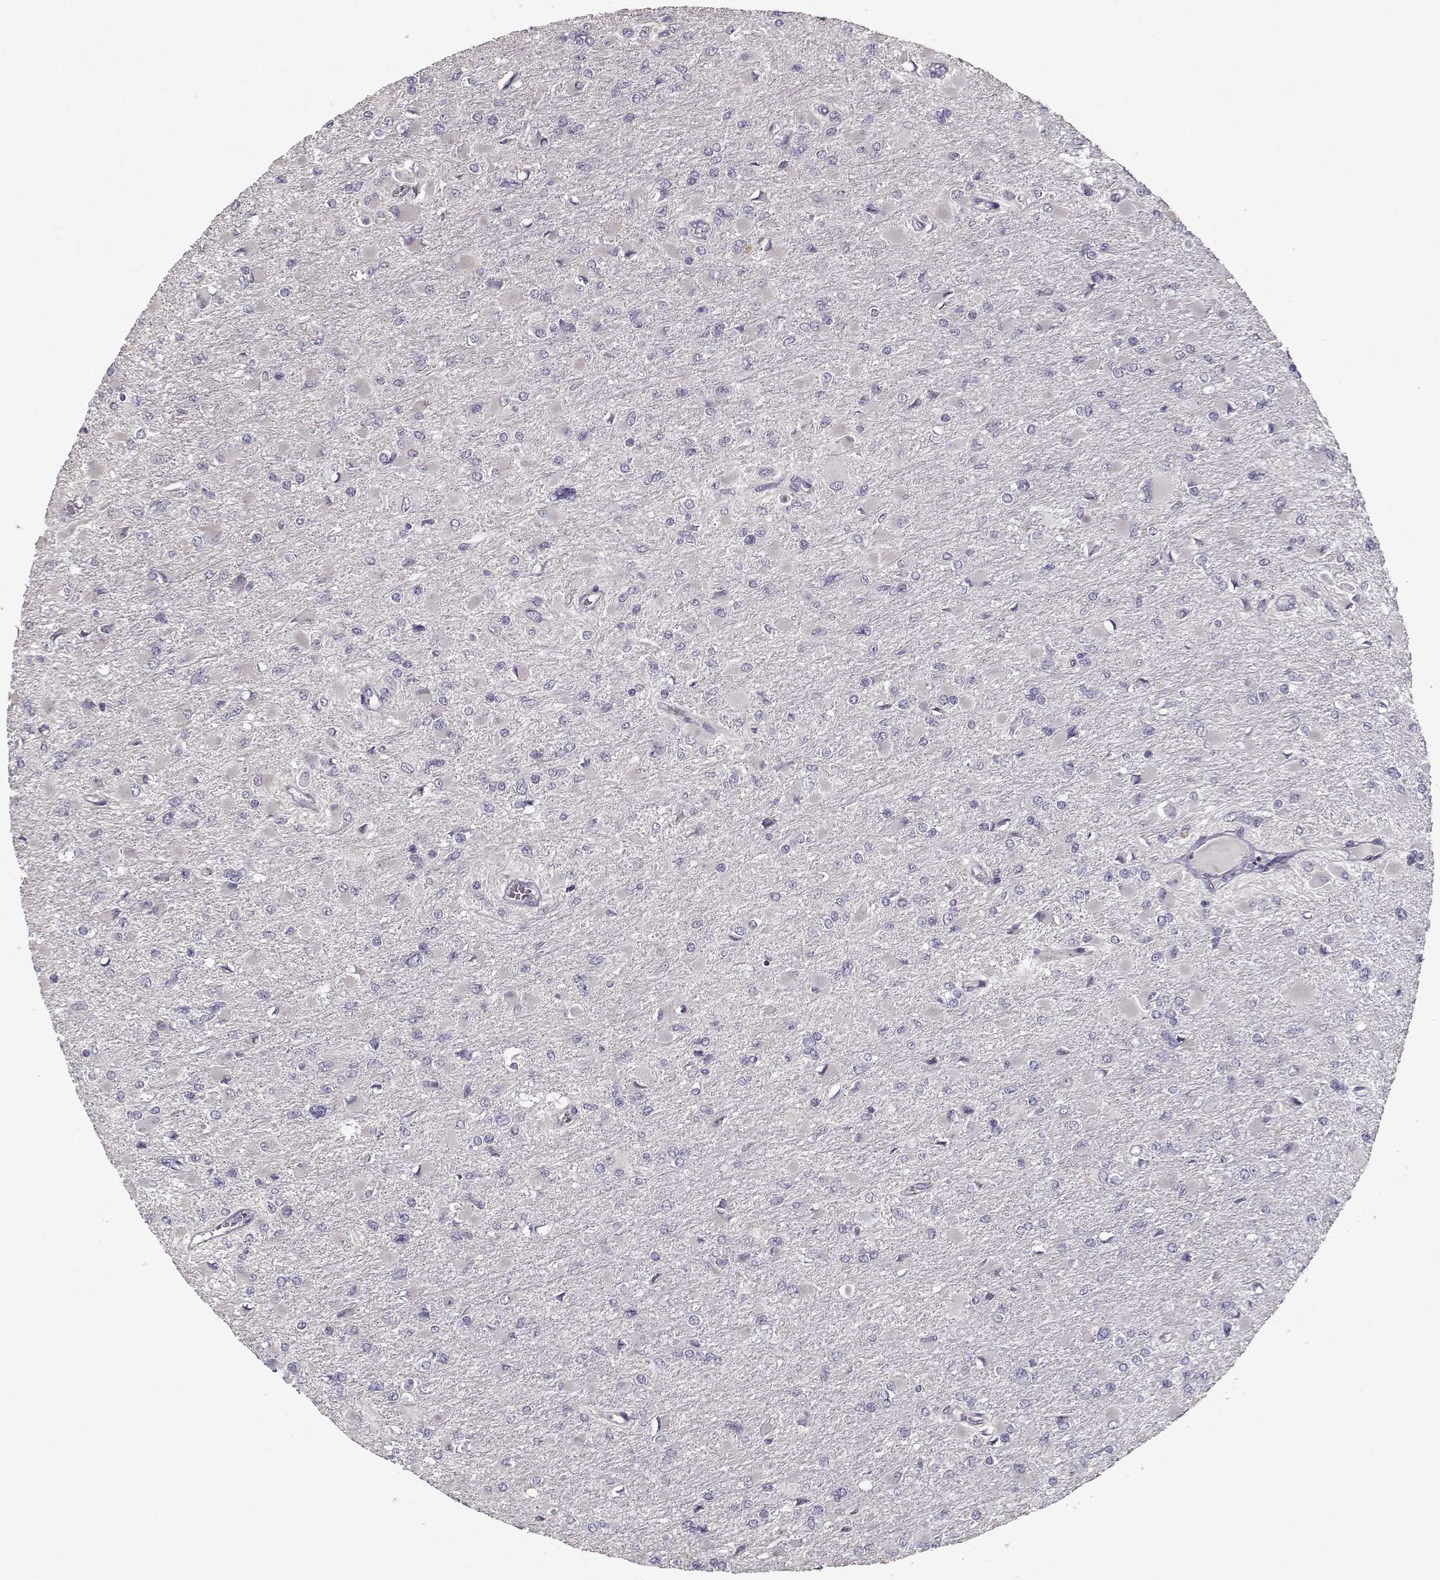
{"staining": {"intensity": "negative", "quantity": "none", "location": "none"}, "tissue": "glioma", "cell_type": "Tumor cells", "image_type": "cancer", "snomed": [{"axis": "morphology", "description": "Glioma, malignant, High grade"}, {"axis": "topography", "description": "Cerebral cortex"}], "caption": "This histopathology image is of malignant high-grade glioma stained with IHC to label a protein in brown with the nuclei are counter-stained blue. There is no expression in tumor cells. (Brightfield microscopy of DAB IHC at high magnification).", "gene": "UNC13D", "patient": {"sex": "female", "age": 36}}